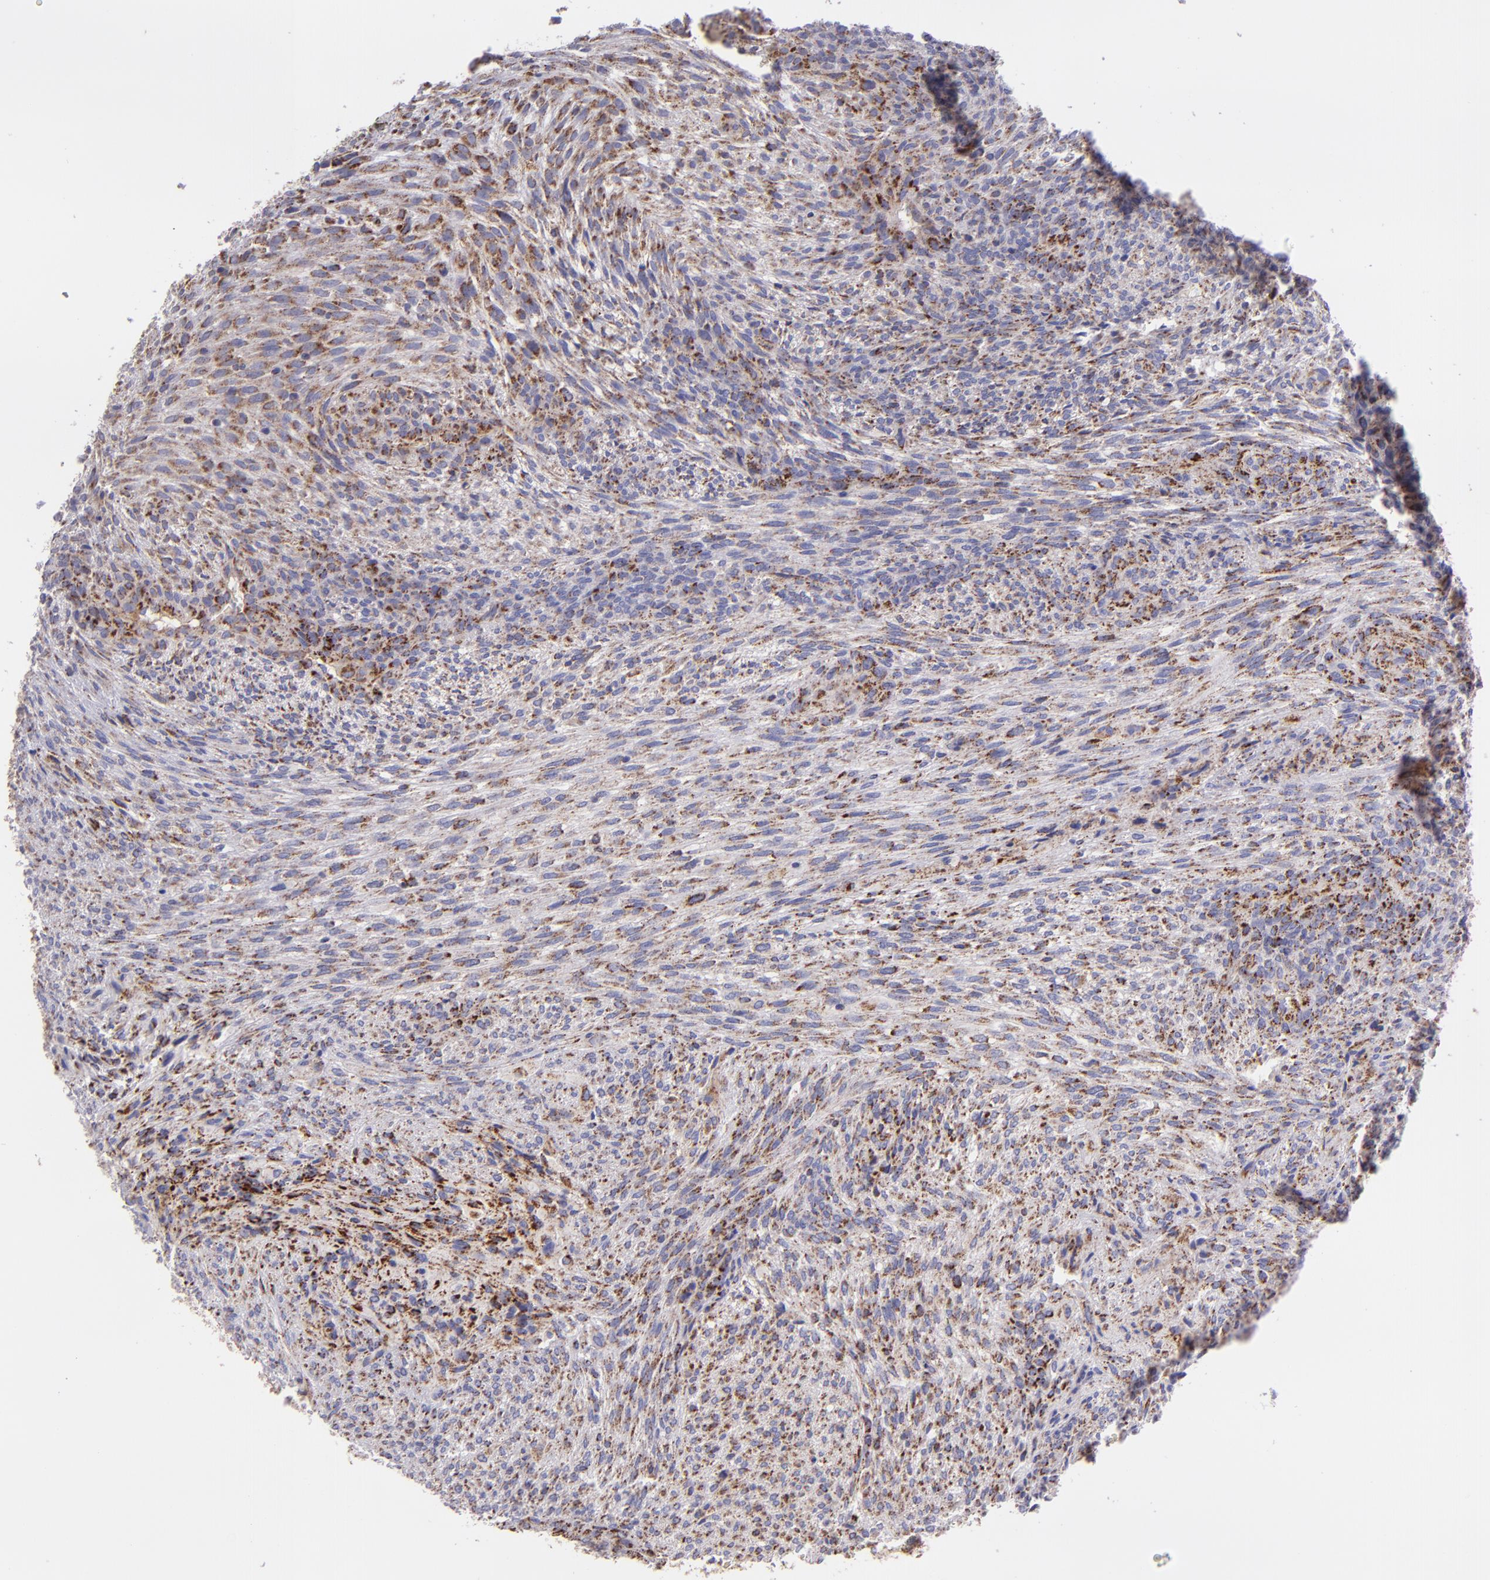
{"staining": {"intensity": "moderate", "quantity": ">75%", "location": "cytoplasmic/membranous"}, "tissue": "glioma", "cell_type": "Tumor cells", "image_type": "cancer", "snomed": [{"axis": "morphology", "description": "Glioma, malignant, High grade"}, {"axis": "topography", "description": "Cerebral cortex"}], "caption": "Approximately >75% of tumor cells in human malignant high-grade glioma reveal moderate cytoplasmic/membranous protein staining as visualized by brown immunohistochemical staining.", "gene": "HSPD1", "patient": {"sex": "female", "age": 55}}